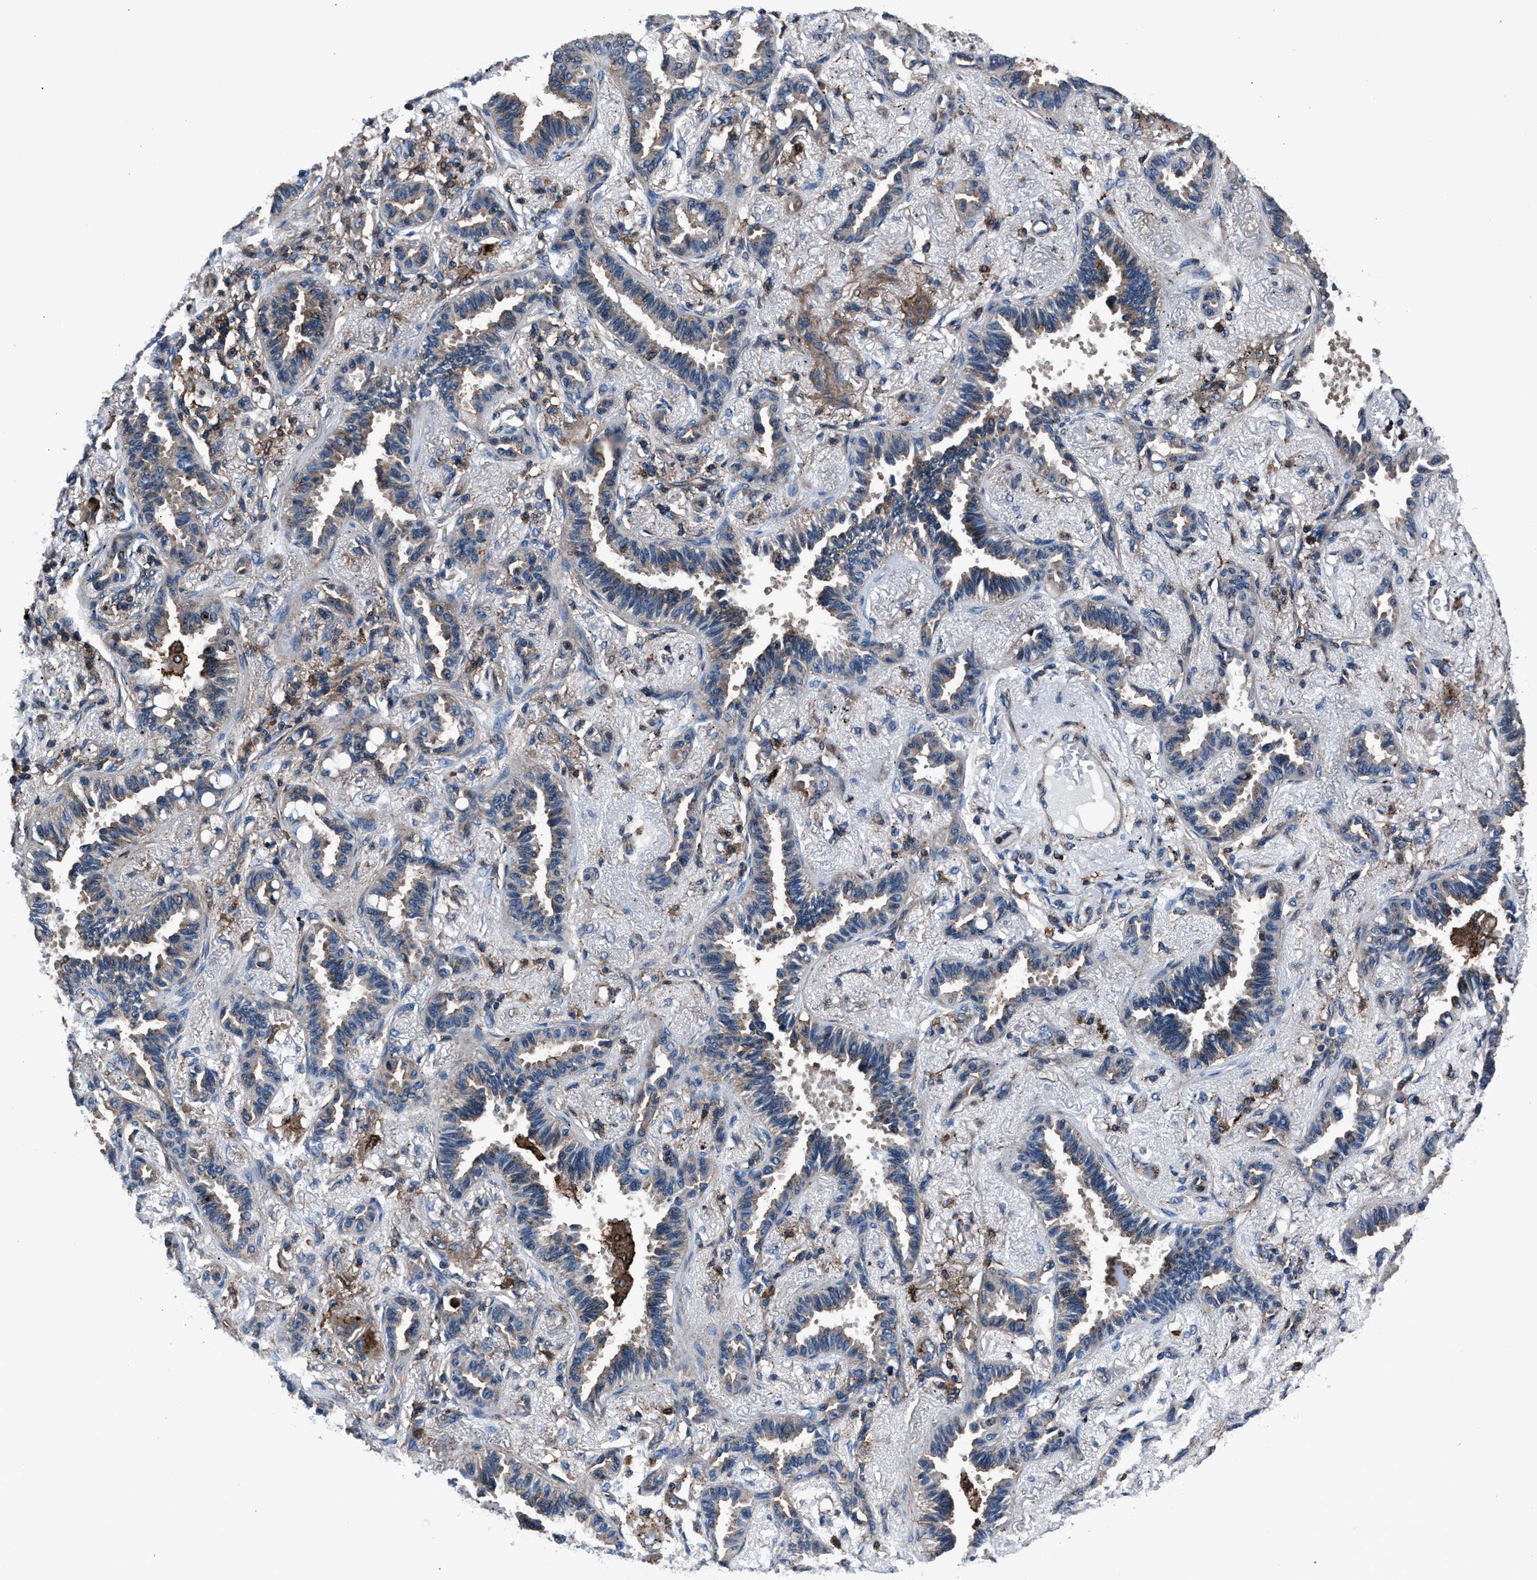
{"staining": {"intensity": "weak", "quantity": "<25%", "location": "cytoplasmic/membranous"}, "tissue": "lung cancer", "cell_type": "Tumor cells", "image_type": "cancer", "snomed": [{"axis": "morphology", "description": "Adenocarcinoma, NOS"}, {"axis": "topography", "description": "Lung"}], "caption": "Tumor cells are negative for protein expression in human adenocarcinoma (lung).", "gene": "MFSD11", "patient": {"sex": "male", "age": 59}}